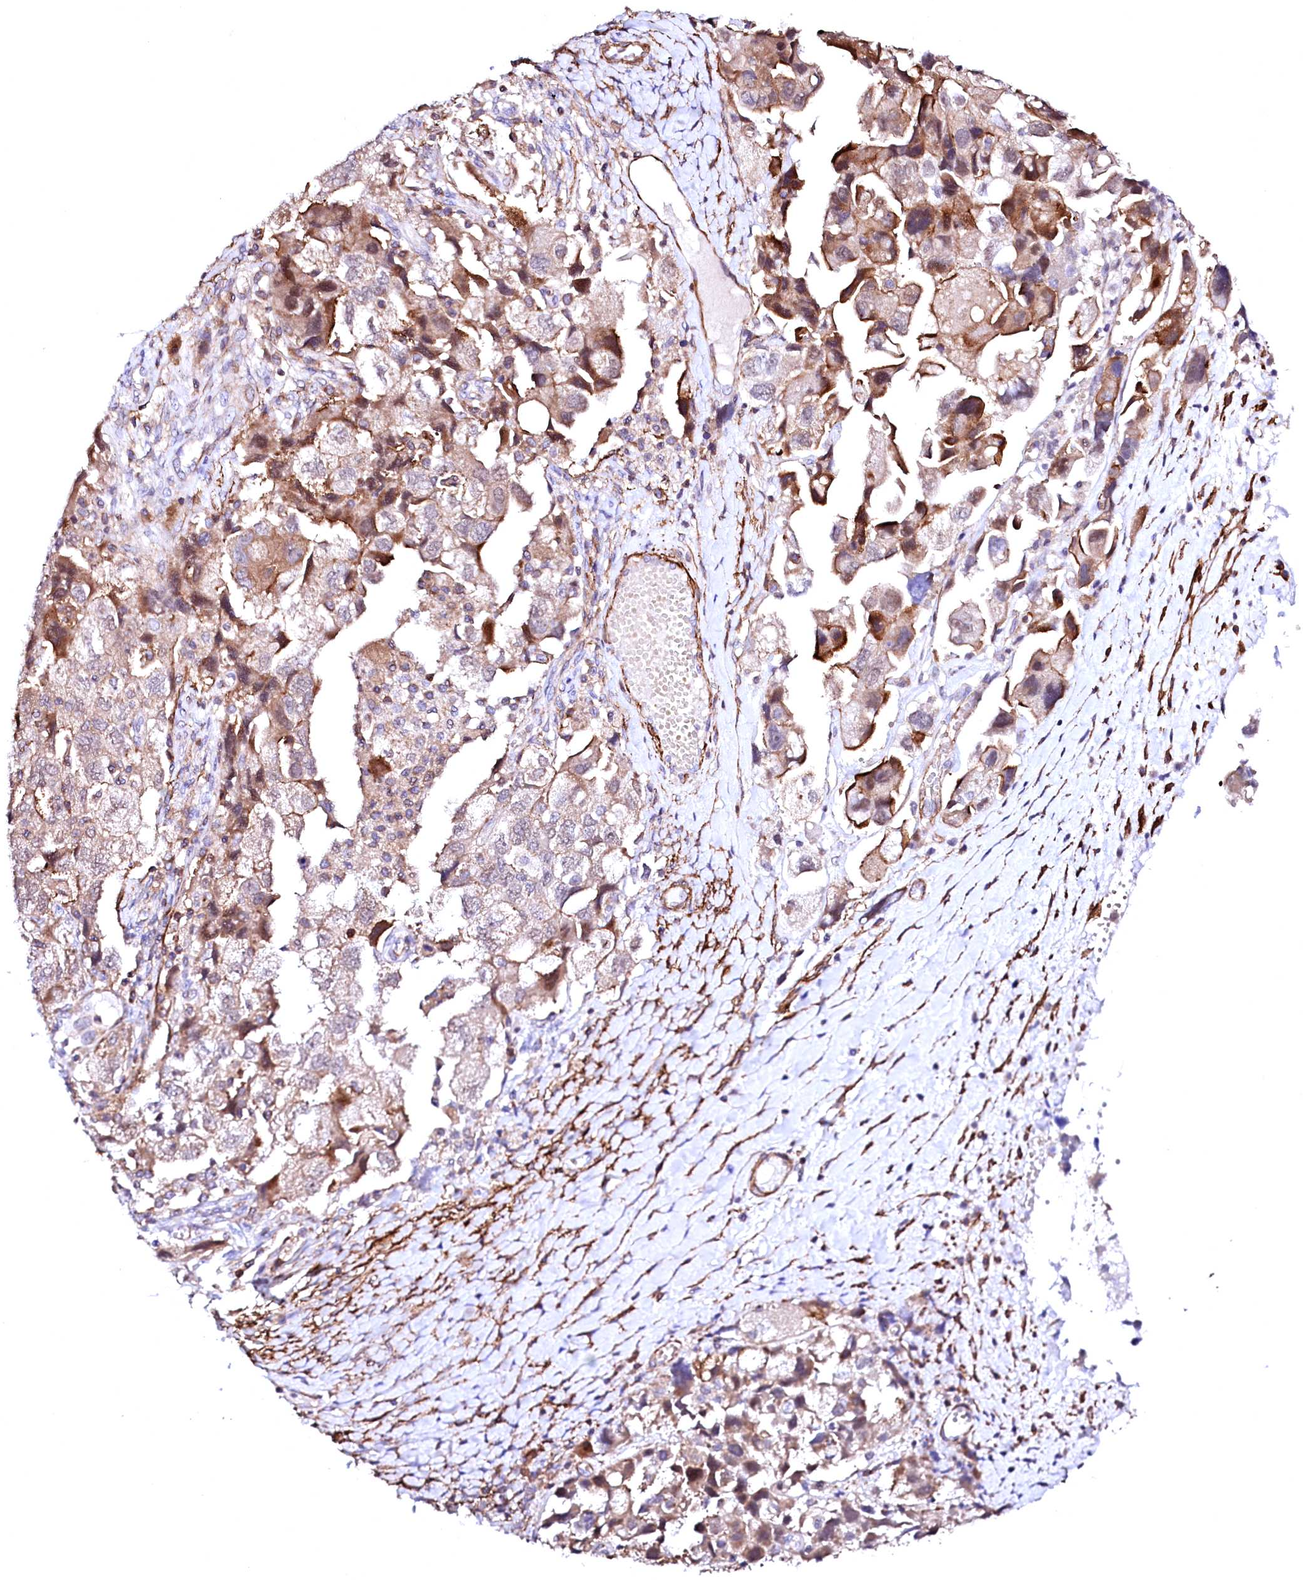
{"staining": {"intensity": "moderate", "quantity": "<25%", "location": "cytoplasmic/membranous"}, "tissue": "ovarian cancer", "cell_type": "Tumor cells", "image_type": "cancer", "snomed": [{"axis": "morphology", "description": "Carcinoma, NOS"}, {"axis": "morphology", "description": "Cystadenocarcinoma, serous, NOS"}, {"axis": "topography", "description": "Ovary"}], "caption": "High-magnification brightfield microscopy of ovarian carcinoma stained with DAB (3,3'-diaminobenzidine) (brown) and counterstained with hematoxylin (blue). tumor cells exhibit moderate cytoplasmic/membranous positivity is present in approximately<25% of cells. (DAB (3,3'-diaminobenzidine) IHC, brown staining for protein, blue staining for nuclei).", "gene": "GPR176", "patient": {"sex": "female", "age": 69}}